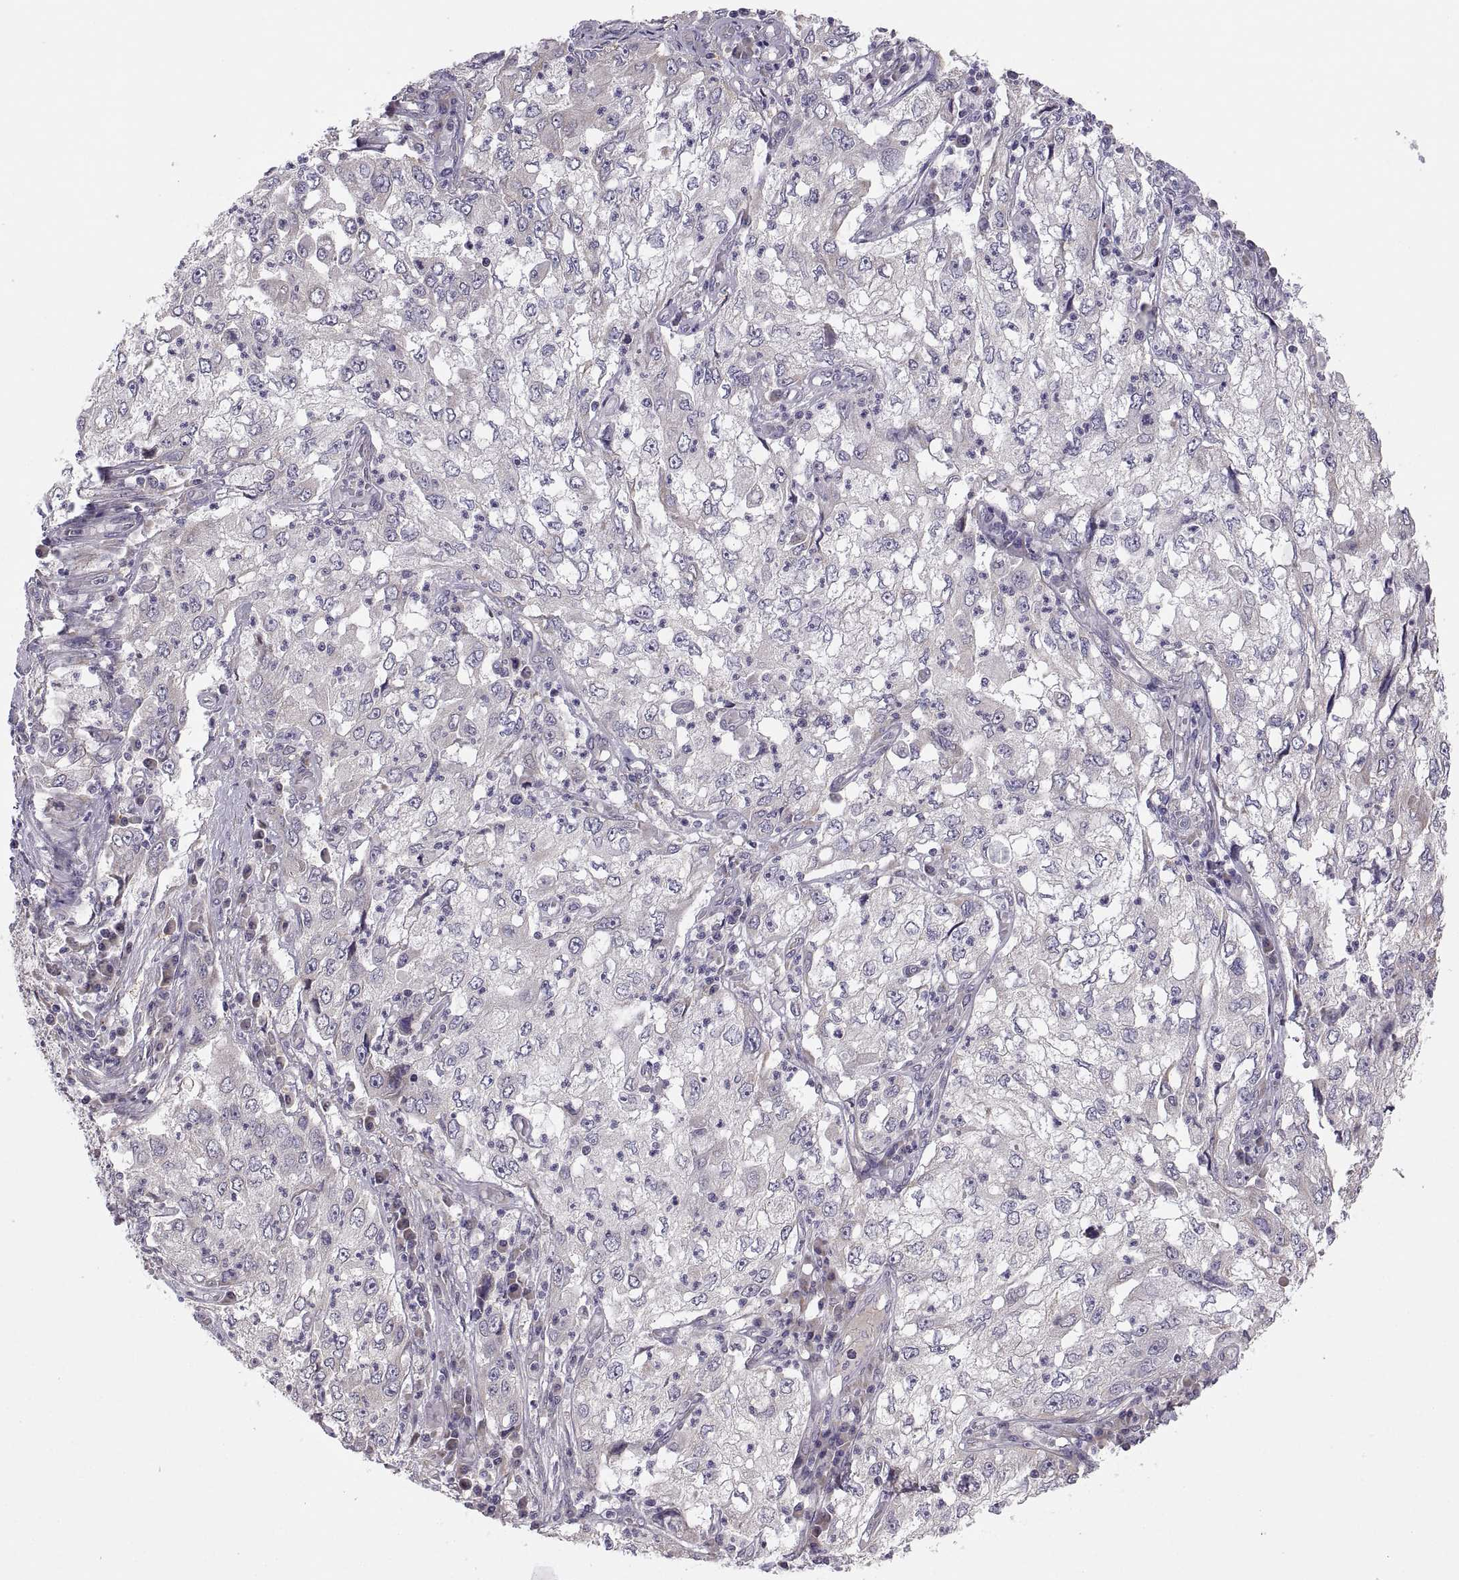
{"staining": {"intensity": "negative", "quantity": "none", "location": "none"}, "tissue": "cervical cancer", "cell_type": "Tumor cells", "image_type": "cancer", "snomed": [{"axis": "morphology", "description": "Squamous cell carcinoma, NOS"}, {"axis": "topography", "description": "Cervix"}], "caption": "Micrograph shows no significant protein expression in tumor cells of squamous cell carcinoma (cervical). (DAB (3,3'-diaminobenzidine) immunohistochemistry (IHC), high magnification).", "gene": "ACSBG2", "patient": {"sex": "female", "age": 36}}